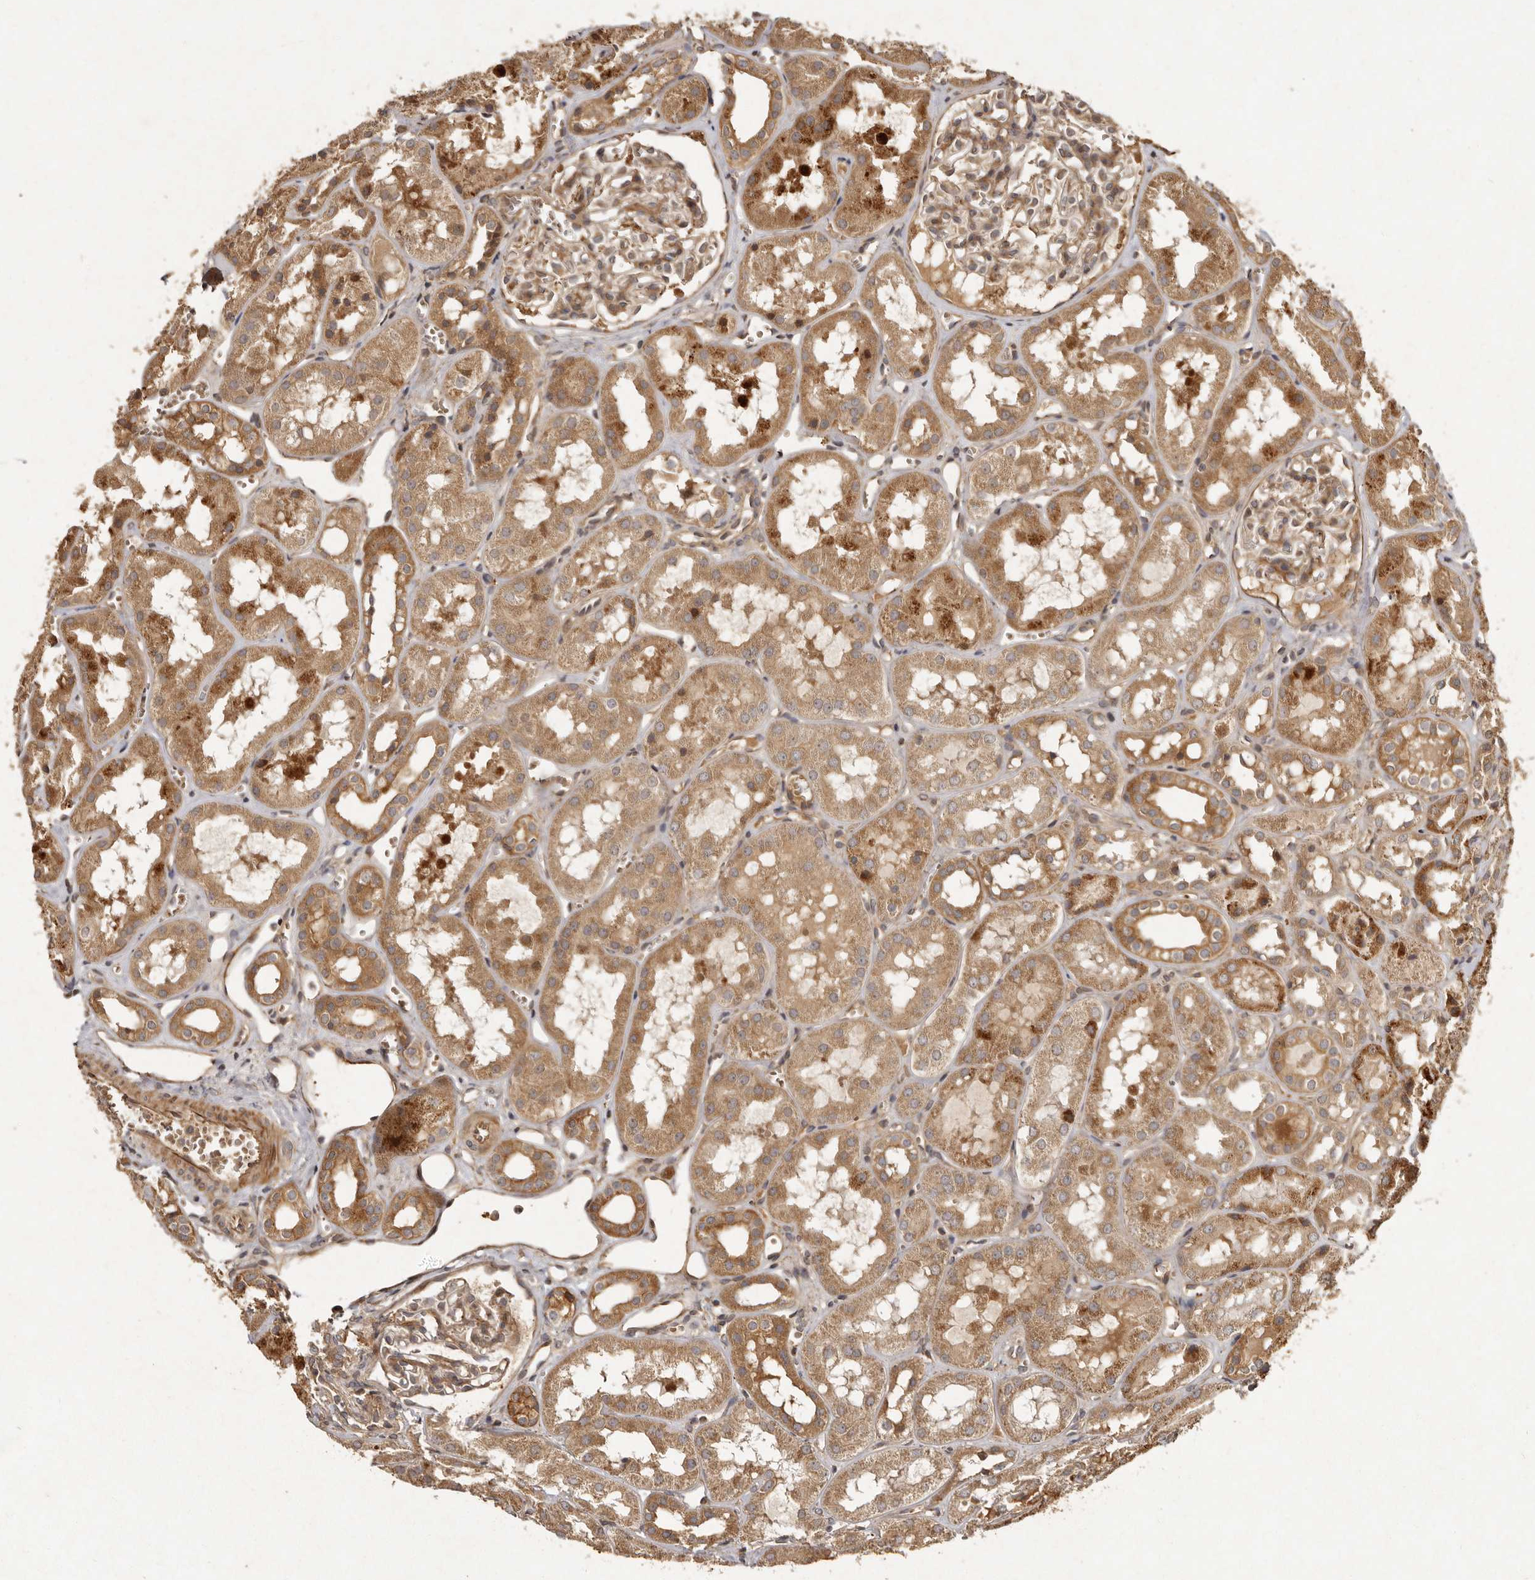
{"staining": {"intensity": "moderate", "quantity": ">75%", "location": "cytoplasmic/membranous"}, "tissue": "kidney", "cell_type": "Cells in glomeruli", "image_type": "normal", "snomed": [{"axis": "morphology", "description": "Normal tissue, NOS"}, {"axis": "topography", "description": "Kidney"}], "caption": "This image demonstrates IHC staining of normal human kidney, with medium moderate cytoplasmic/membranous expression in approximately >75% of cells in glomeruli.", "gene": "SEMA3A", "patient": {"sex": "male", "age": 16}}